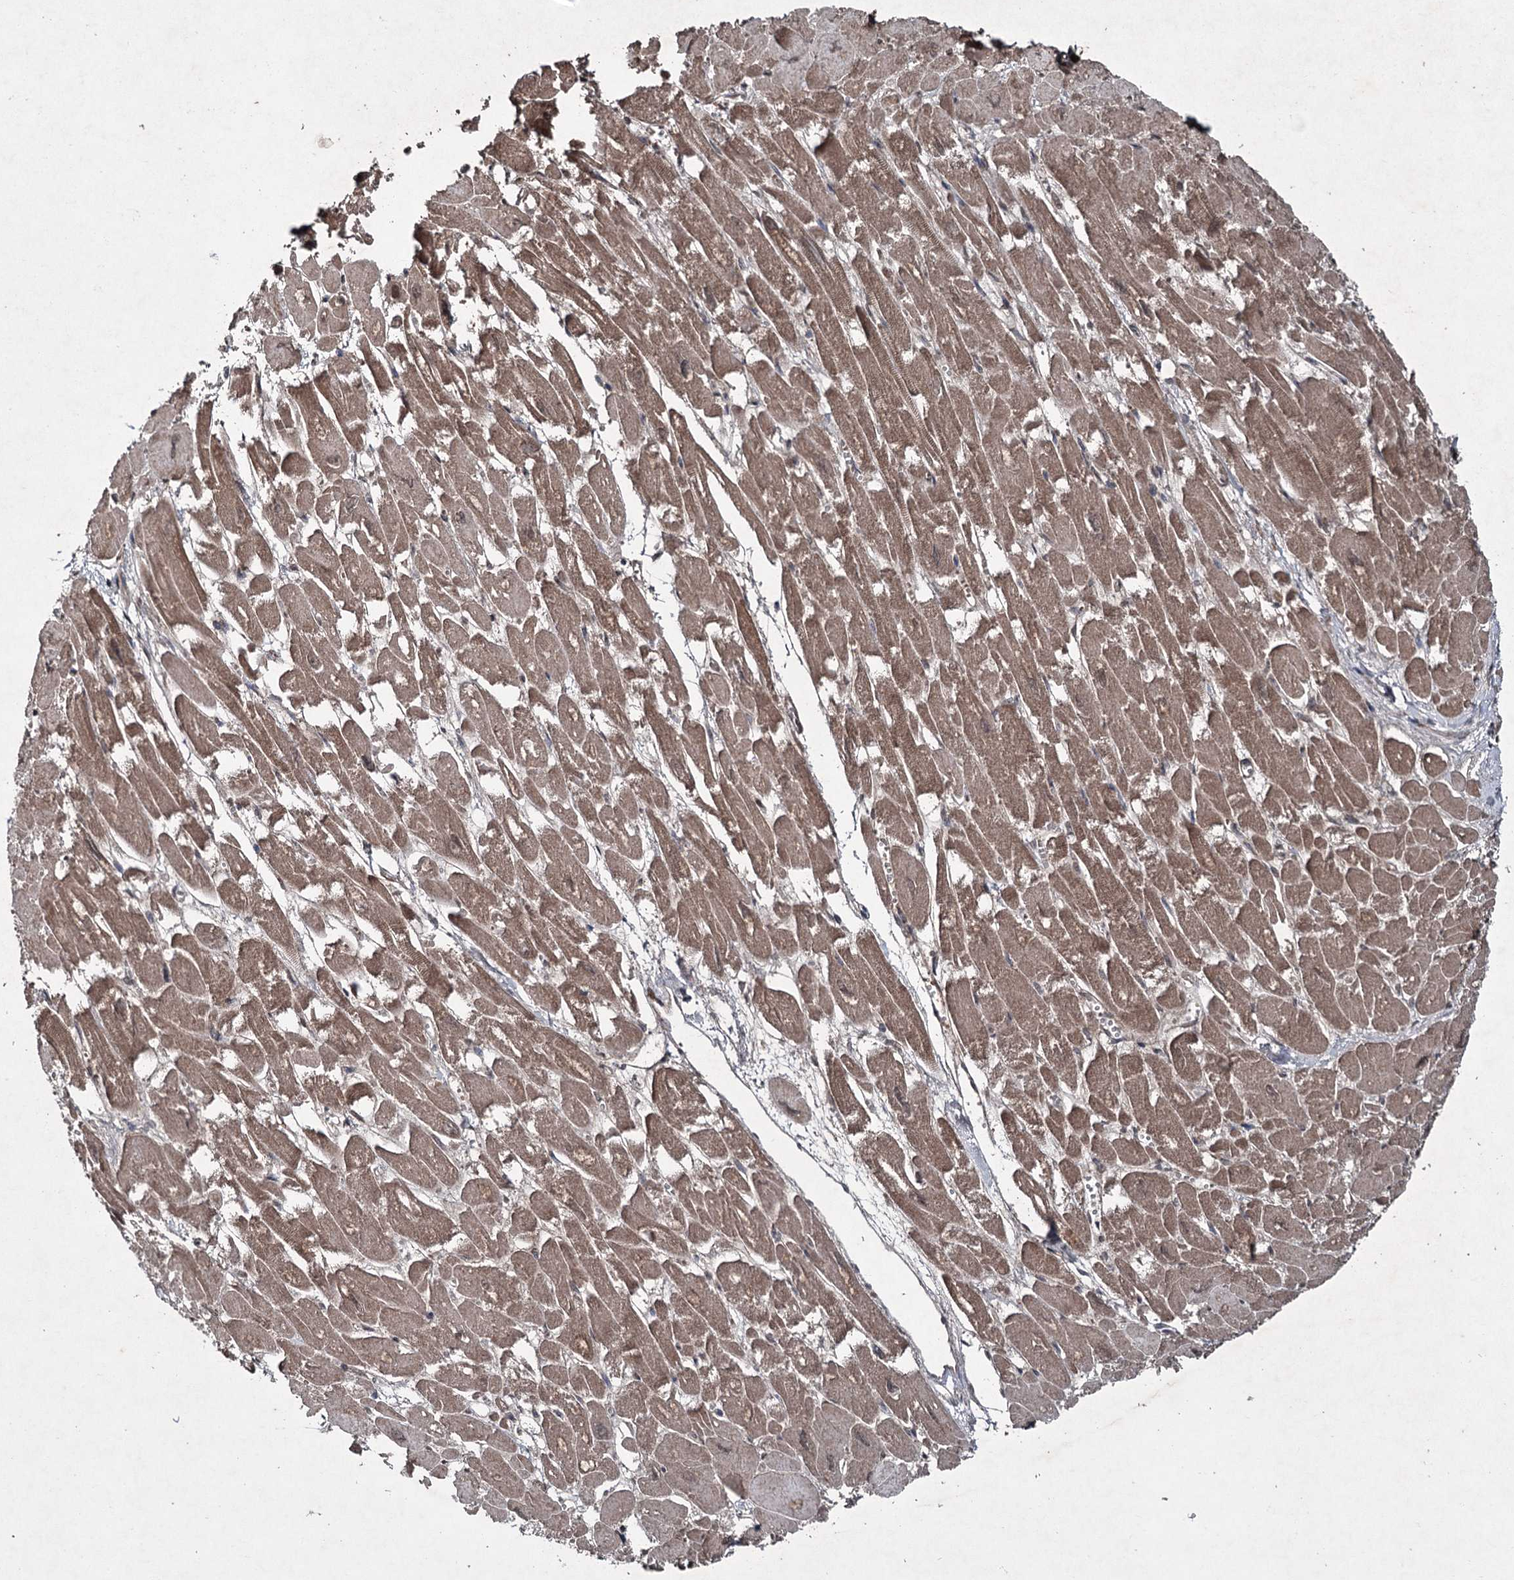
{"staining": {"intensity": "moderate", "quantity": ">75%", "location": "cytoplasmic/membranous"}, "tissue": "heart muscle", "cell_type": "Cardiomyocytes", "image_type": "normal", "snomed": [{"axis": "morphology", "description": "Normal tissue, NOS"}, {"axis": "topography", "description": "Heart"}], "caption": "Immunohistochemical staining of unremarkable heart muscle displays medium levels of moderate cytoplasmic/membranous positivity in about >75% of cardiomyocytes. (Brightfield microscopy of DAB IHC at high magnification).", "gene": "PGLYRP2", "patient": {"sex": "male", "age": 54}}